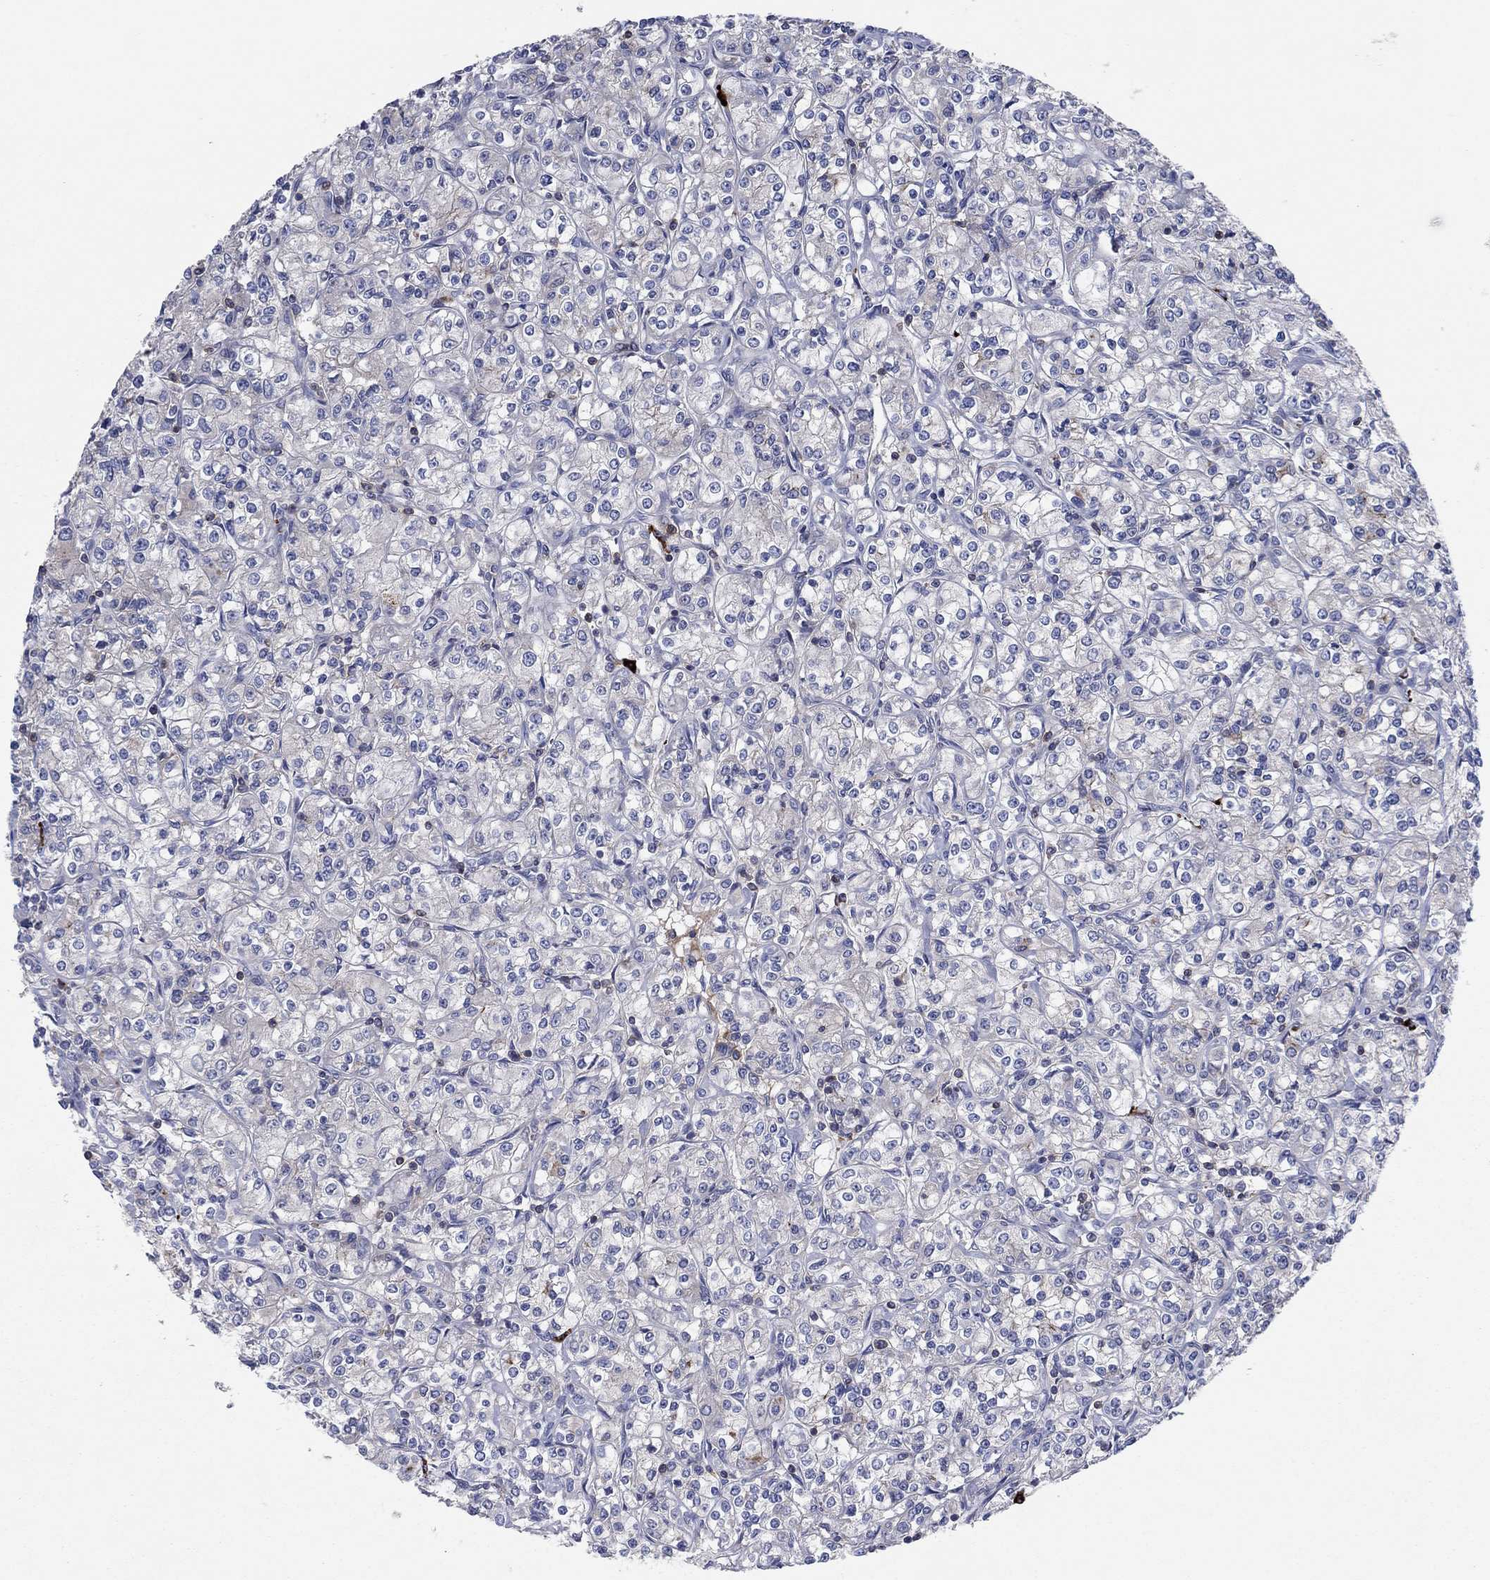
{"staining": {"intensity": "weak", "quantity": "<25%", "location": "cytoplasmic/membranous"}, "tissue": "renal cancer", "cell_type": "Tumor cells", "image_type": "cancer", "snomed": [{"axis": "morphology", "description": "Adenocarcinoma, NOS"}, {"axis": "topography", "description": "Kidney"}], "caption": "The IHC photomicrograph has no significant expression in tumor cells of renal adenocarcinoma tissue.", "gene": "PVR", "patient": {"sex": "male", "age": 77}}